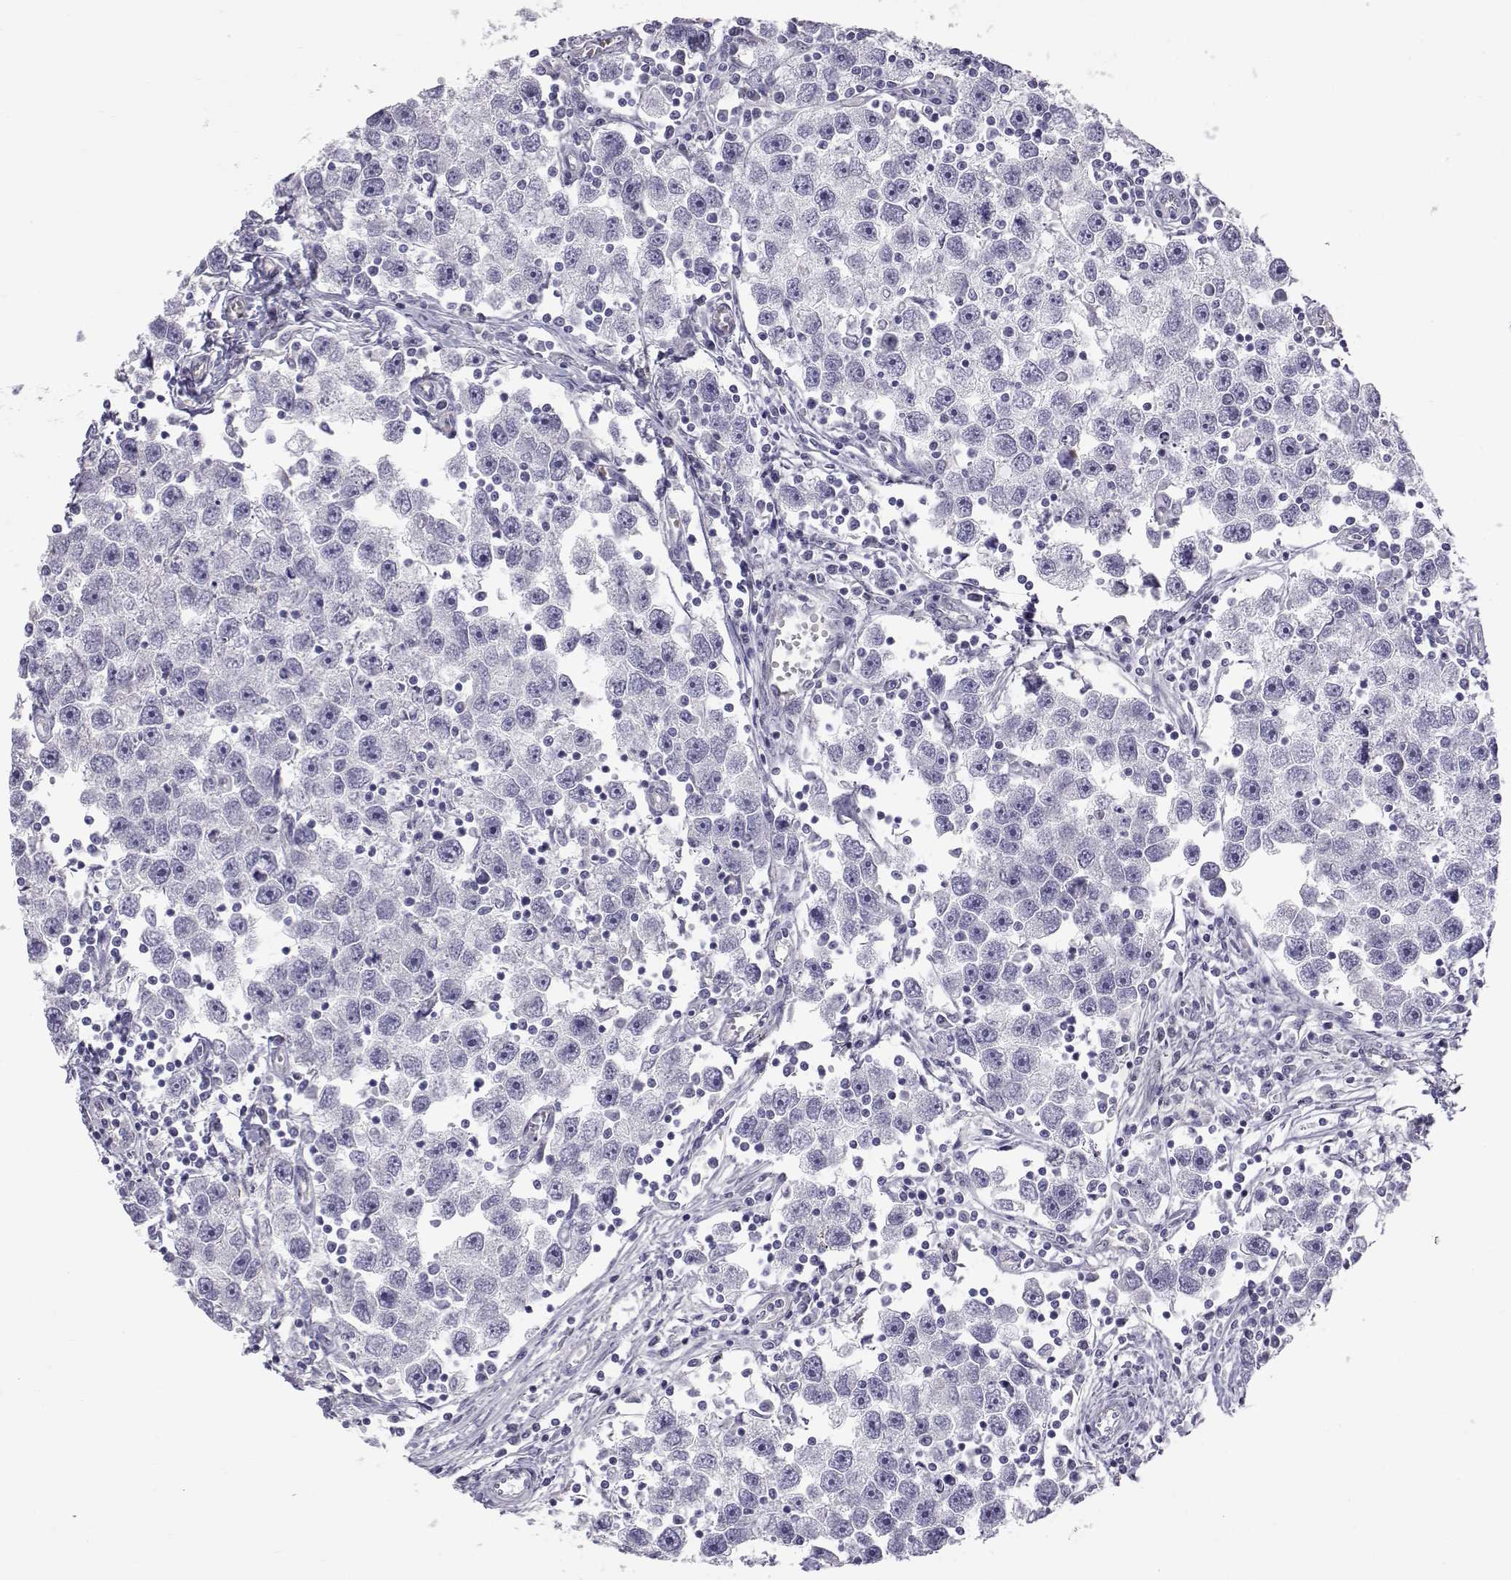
{"staining": {"intensity": "negative", "quantity": "none", "location": "none"}, "tissue": "testis cancer", "cell_type": "Tumor cells", "image_type": "cancer", "snomed": [{"axis": "morphology", "description": "Seminoma, NOS"}, {"axis": "topography", "description": "Testis"}], "caption": "IHC histopathology image of neoplastic tissue: seminoma (testis) stained with DAB demonstrates no significant protein staining in tumor cells. (Stains: DAB (3,3'-diaminobenzidine) immunohistochemistry (IHC) with hematoxylin counter stain, Microscopy: brightfield microscopy at high magnification).", "gene": "RNASE12", "patient": {"sex": "male", "age": 30}}